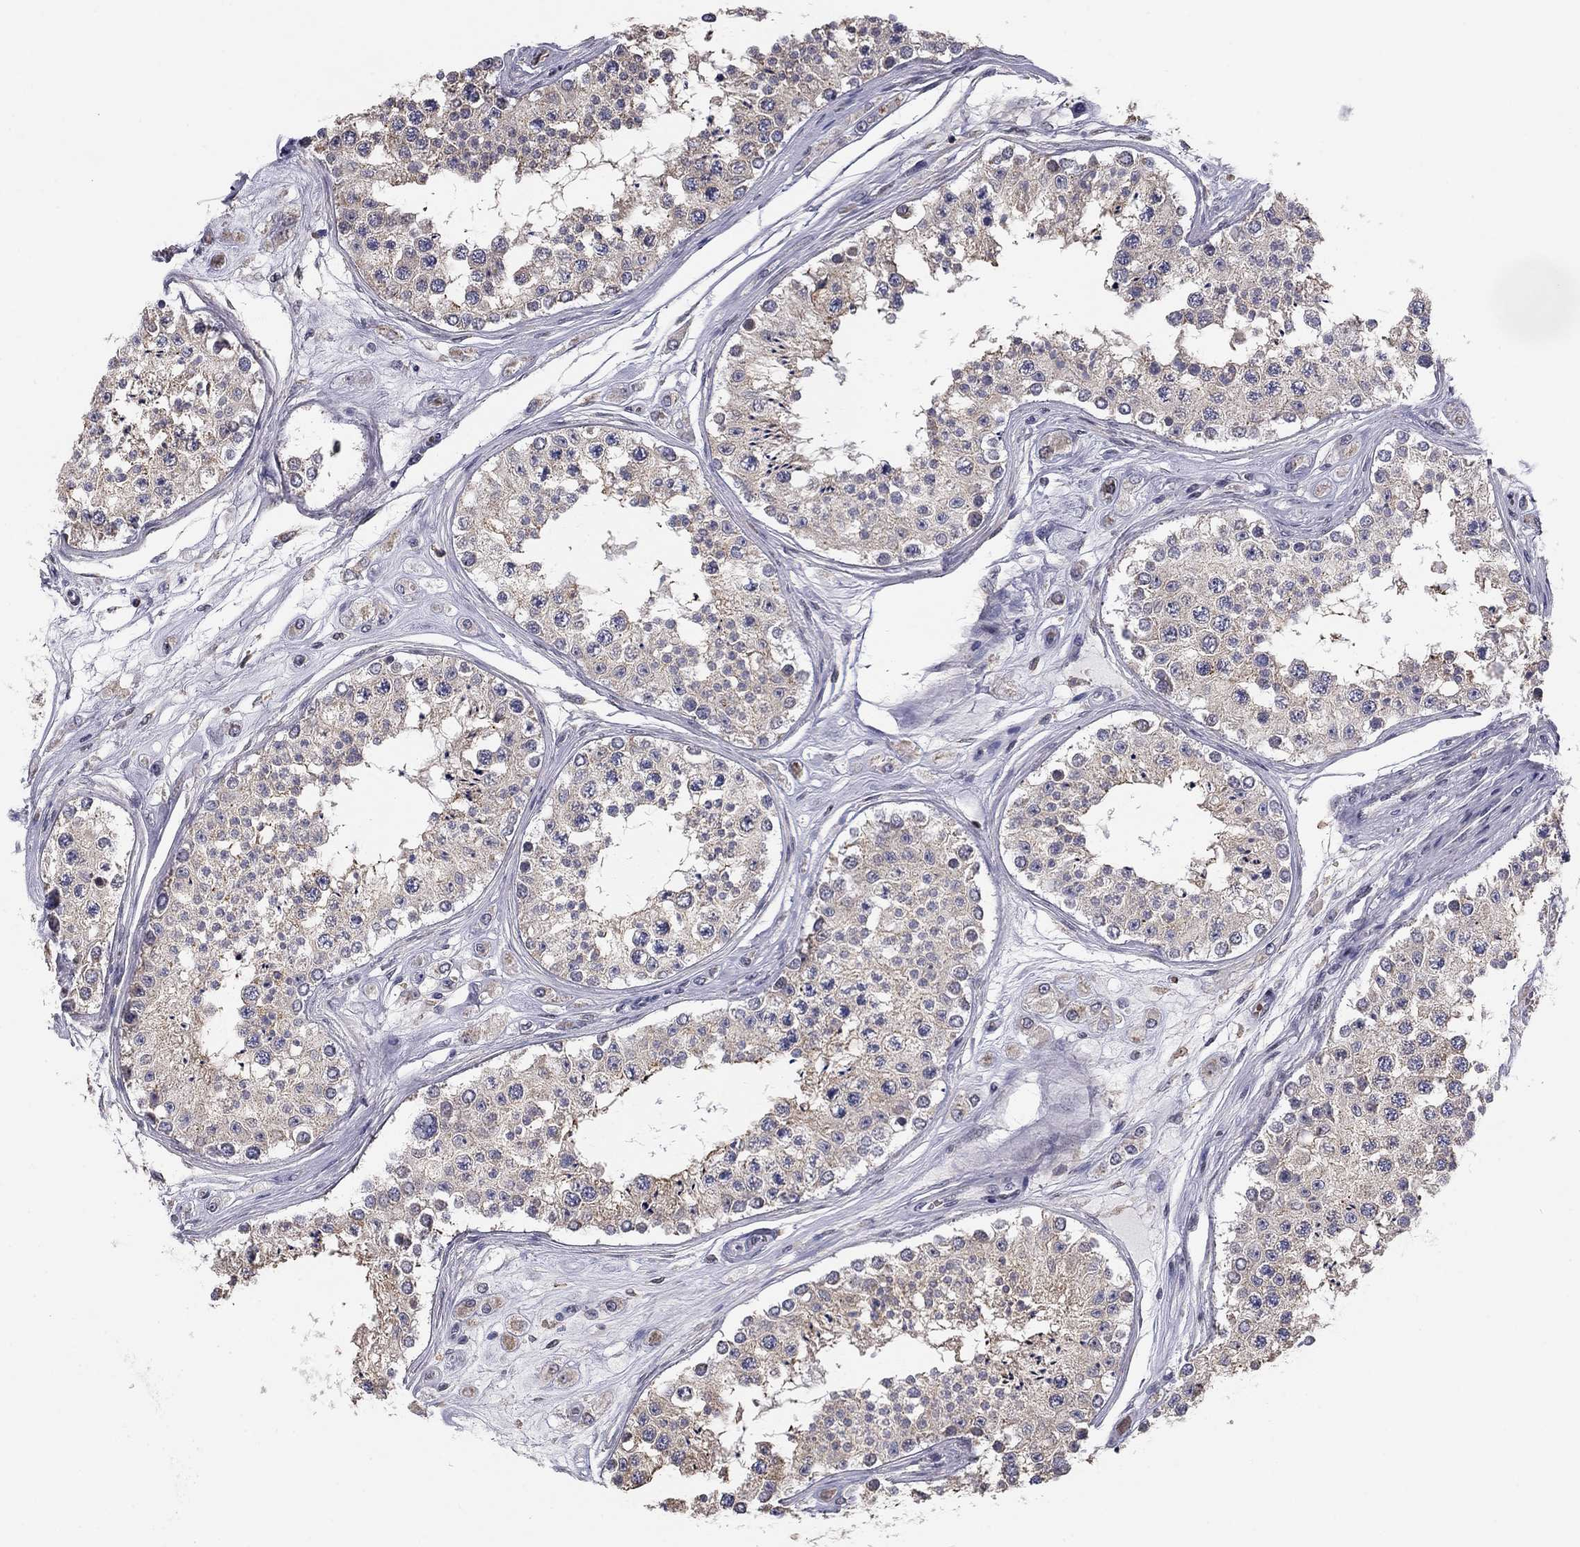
{"staining": {"intensity": "weak", "quantity": "<25%", "location": "cytoplasmic/membranous"}, "tissue": "testis", "cell_type": "Cells in seminiferous ducts", "image_type": "normal", "snomed": [{"axis": "morphology", "description": "Normal tissue, NOS"}, {"axis": "topography", "description": "Testis"}], "caption": "Photomicrograph shows no protein positivity in cells in seminiferous ducts of normal testis. (Stains: DAB immunohistochemistry with hematoxylin counter stain, Microscopy: brightfield microscopy at high magnification).", "gene": "HSPB2", "patient": {"sex": "male", "age": 25}}